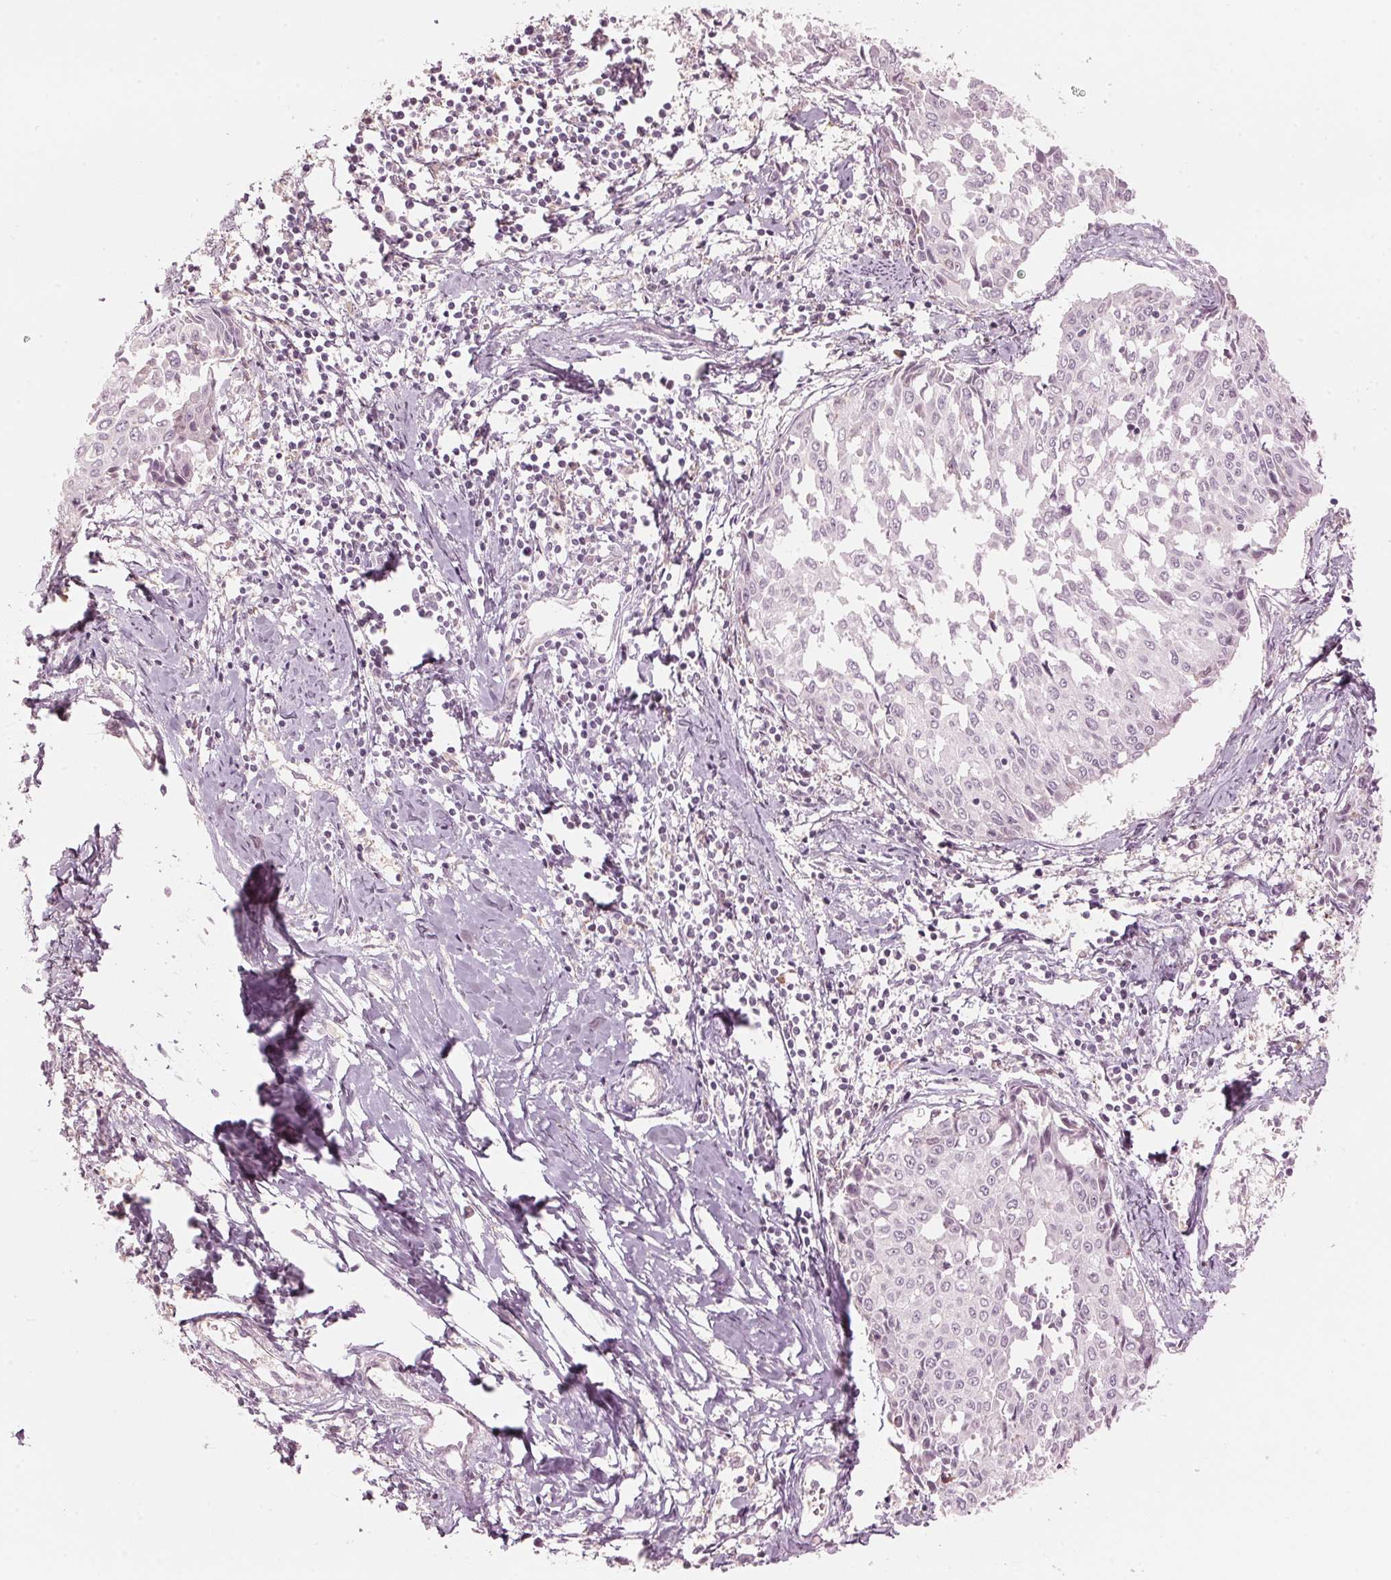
{"staining": {"intensity": "negative", "quantity": "none", "location": "none"}, "tissue": "cervical cancer", "cell_type": "Tumor cells", "image_type": "cancer", "snomed": [{"axis": "morphology", "description": "Squamous cell carcinoma, NOS"}, {"axis": "topography", "description": "Cervix"}], "caption": "The micrograph demonstrates no staining of tumor cells in squamous cell carcinoma (cervical).", "gene": "TMED6", "patient": {"sex": "female", "age": 50}}